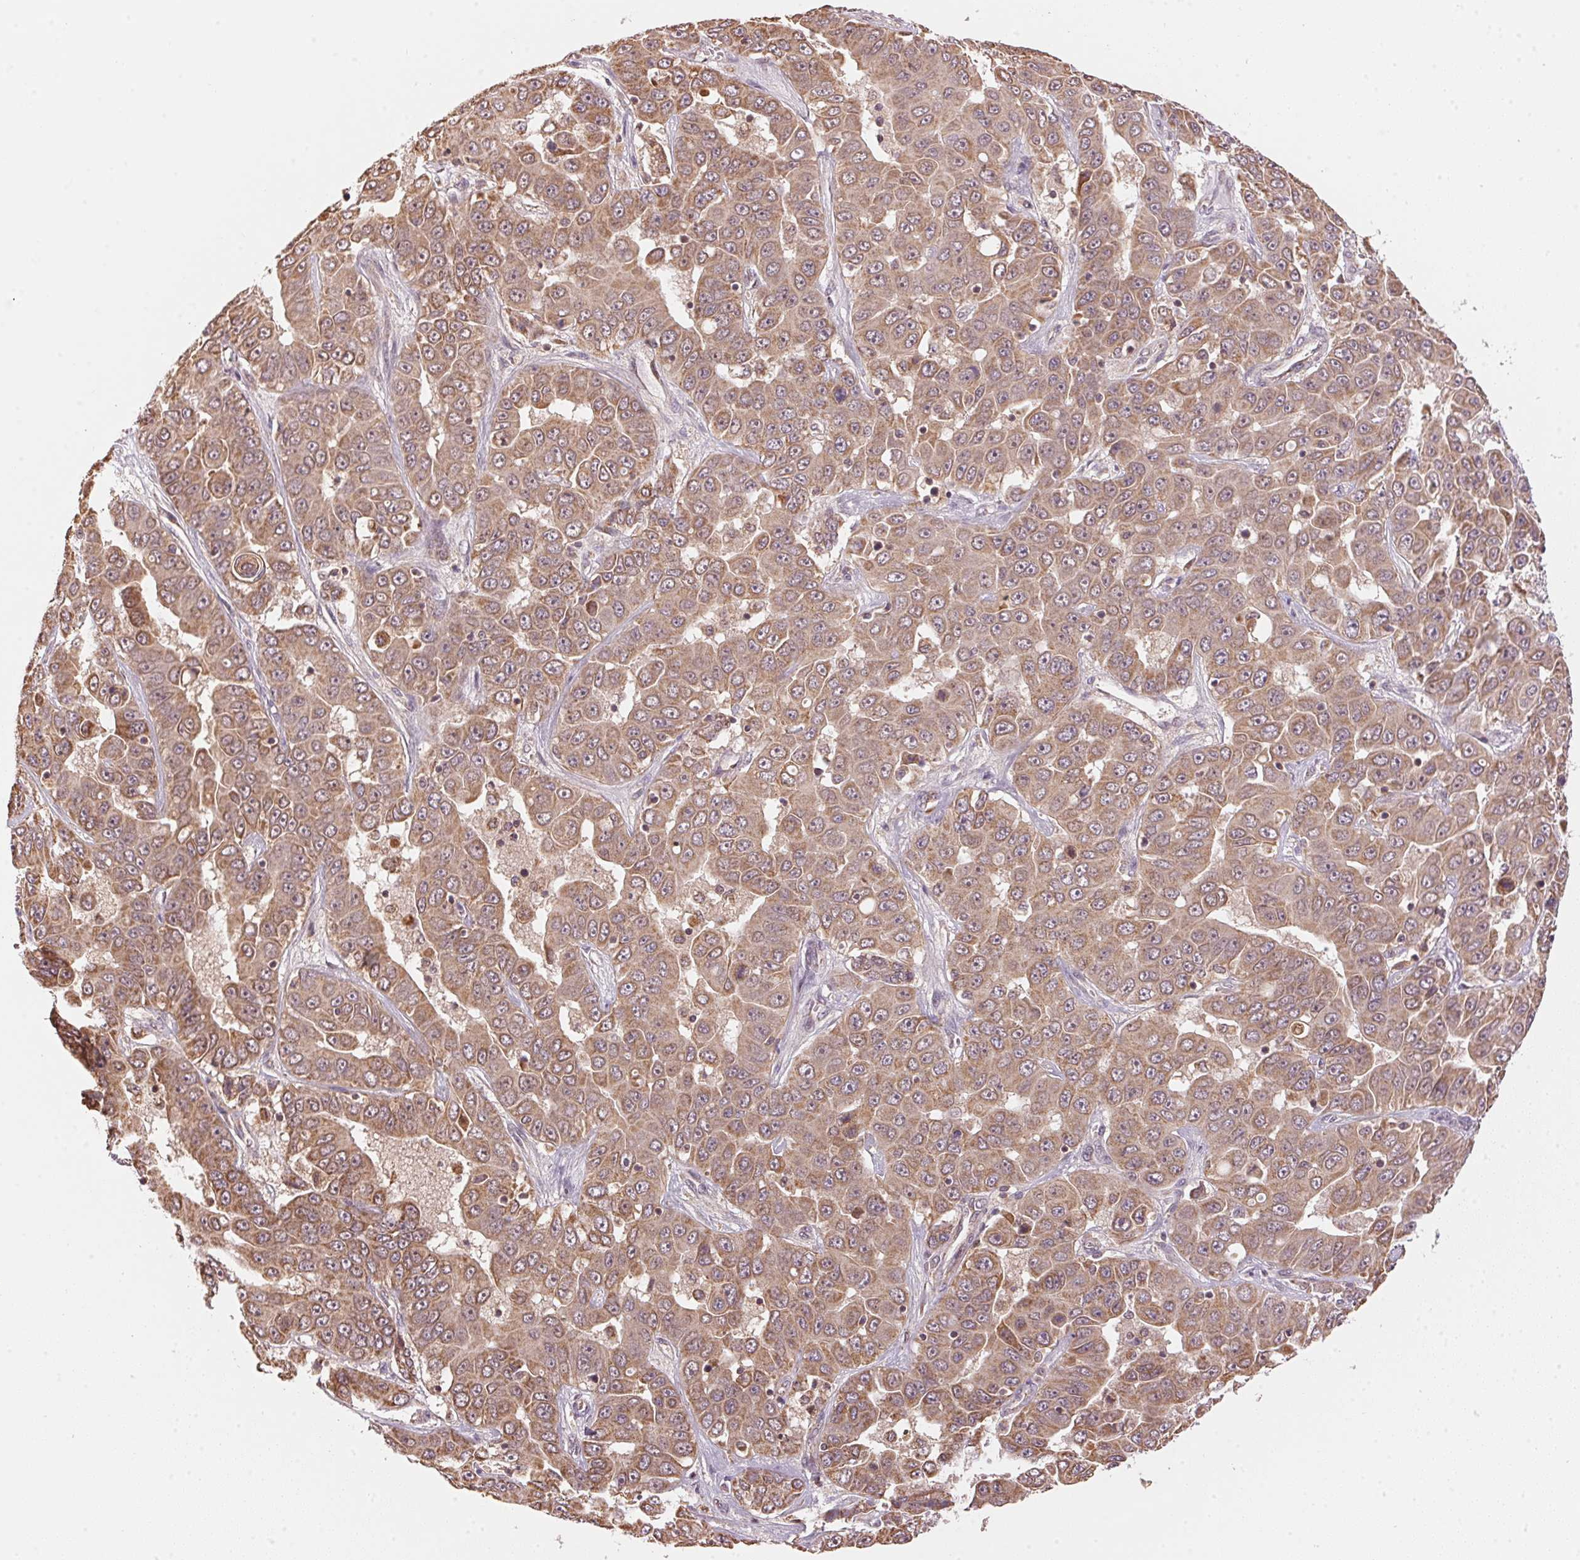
{"staining": {"intensity": "moderate", "quantity": ">75%", "location": "cytoplasmic/membranous"}, "tissue": "liver cancer", "cell_type": "Tumor cells", "image_type": "cancer", "snomed": [{"axis": "morphology", "description": "Cholangiocarcinoma"}, {"axis": "topography", "description": "Liver"}], "caption": "Approximately >75% of tumor cells in liver cancer (cholangiocarcinoma) exhibit moderate cytoplasmic/membranous protein expression as visualized by brown immunohistochemical staining.", "gene": "ARHGAP6", "patient": {"sex": "female", "age": 52}}